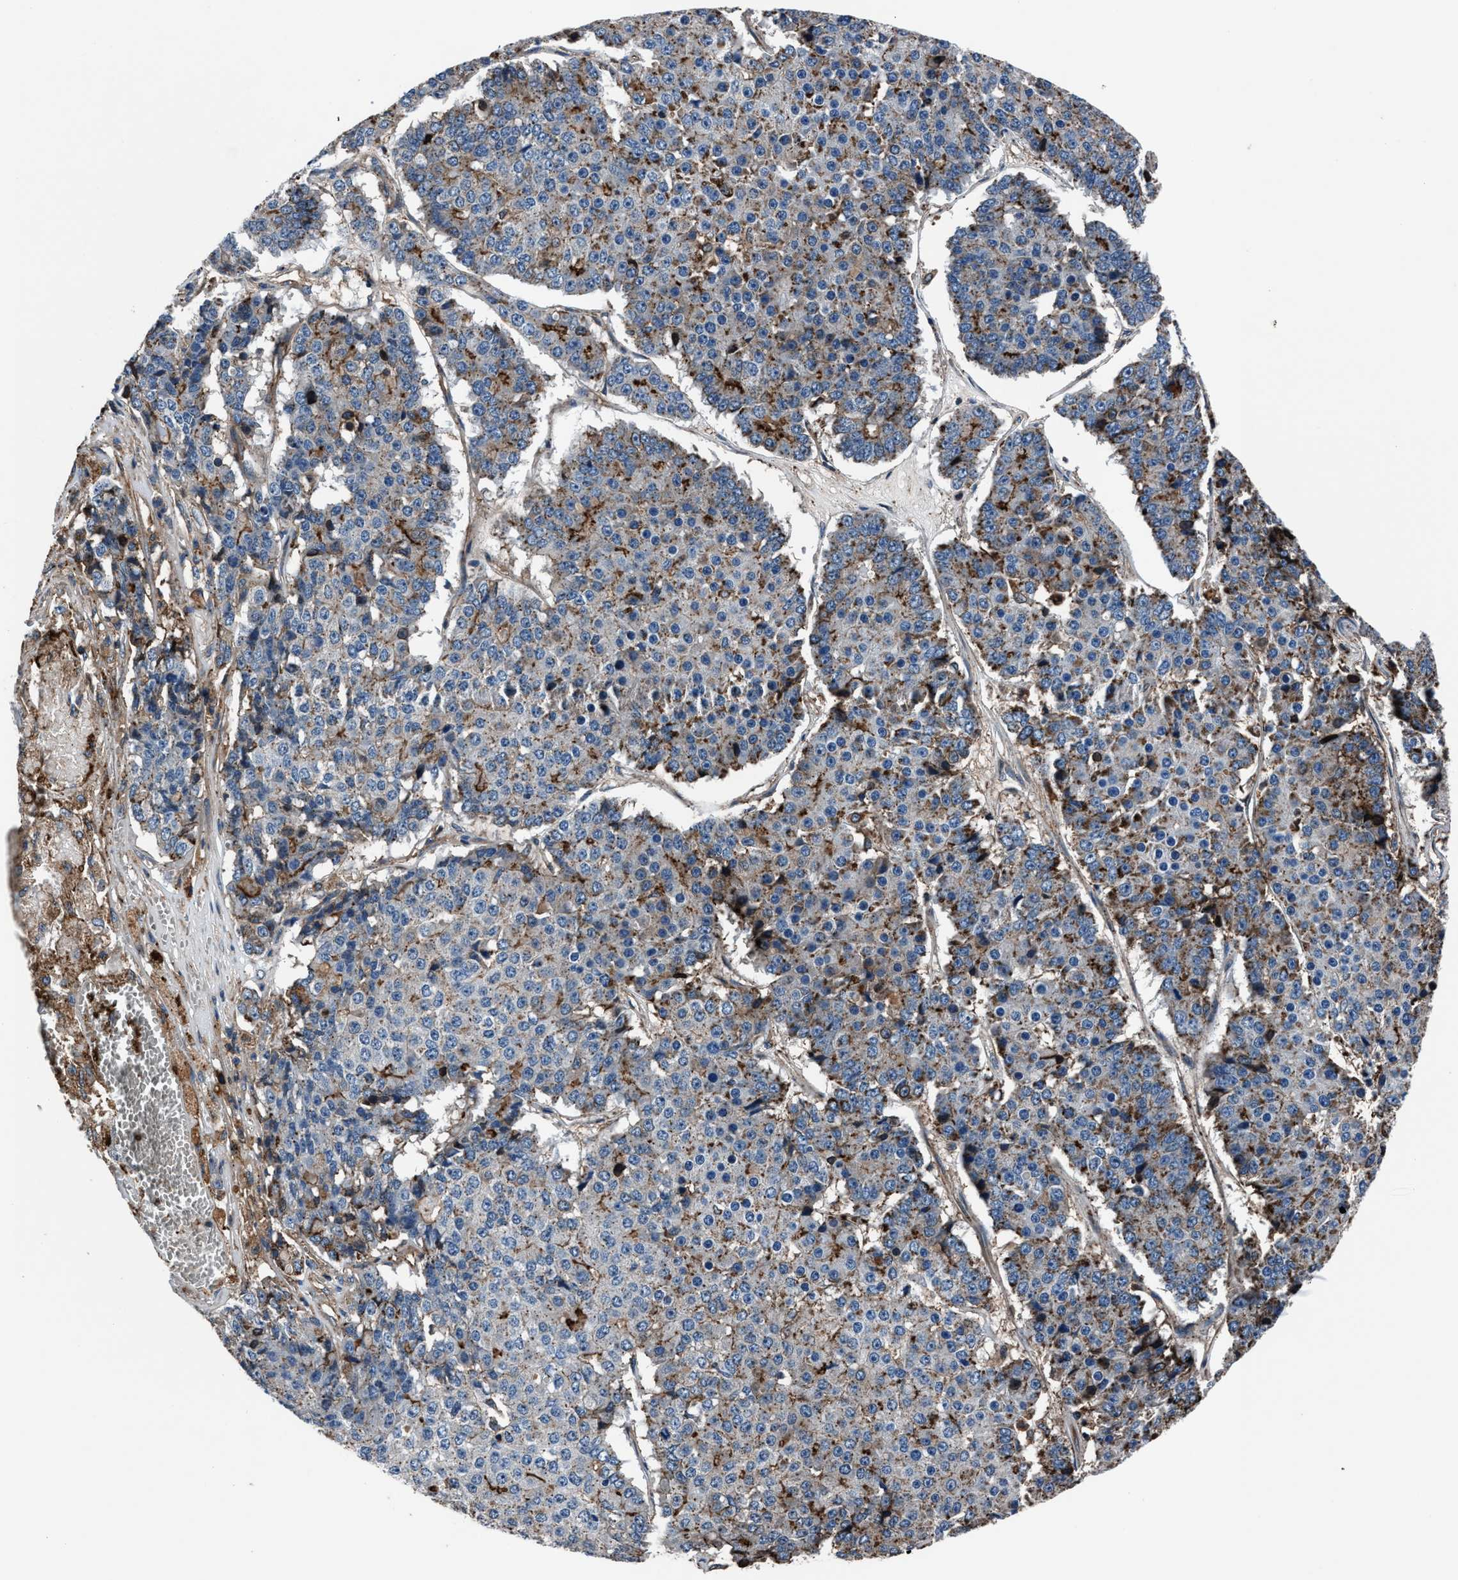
{"staining": {"intensity": "moderate", "quantity": "<25%", "location": "cytoplasmic/membranous"}, "tissue": "pancreatic cancer", "cell_type": "Tumor cells", "image_type": "cancer", "snomed": [{"axis": "morphology", "description": "Adenocarcinoma, NOS"}, {"axis": "topography", "description": "Pancreas"}], "caption": "A low amount of moderate cytoplasmic/membranous positivity is identified in about <25% of tumor cells in adenocarcinoma (pancreatic) tissue.", "gene": "MFSD11", "patient": {"sex": "male", "age": 50}}